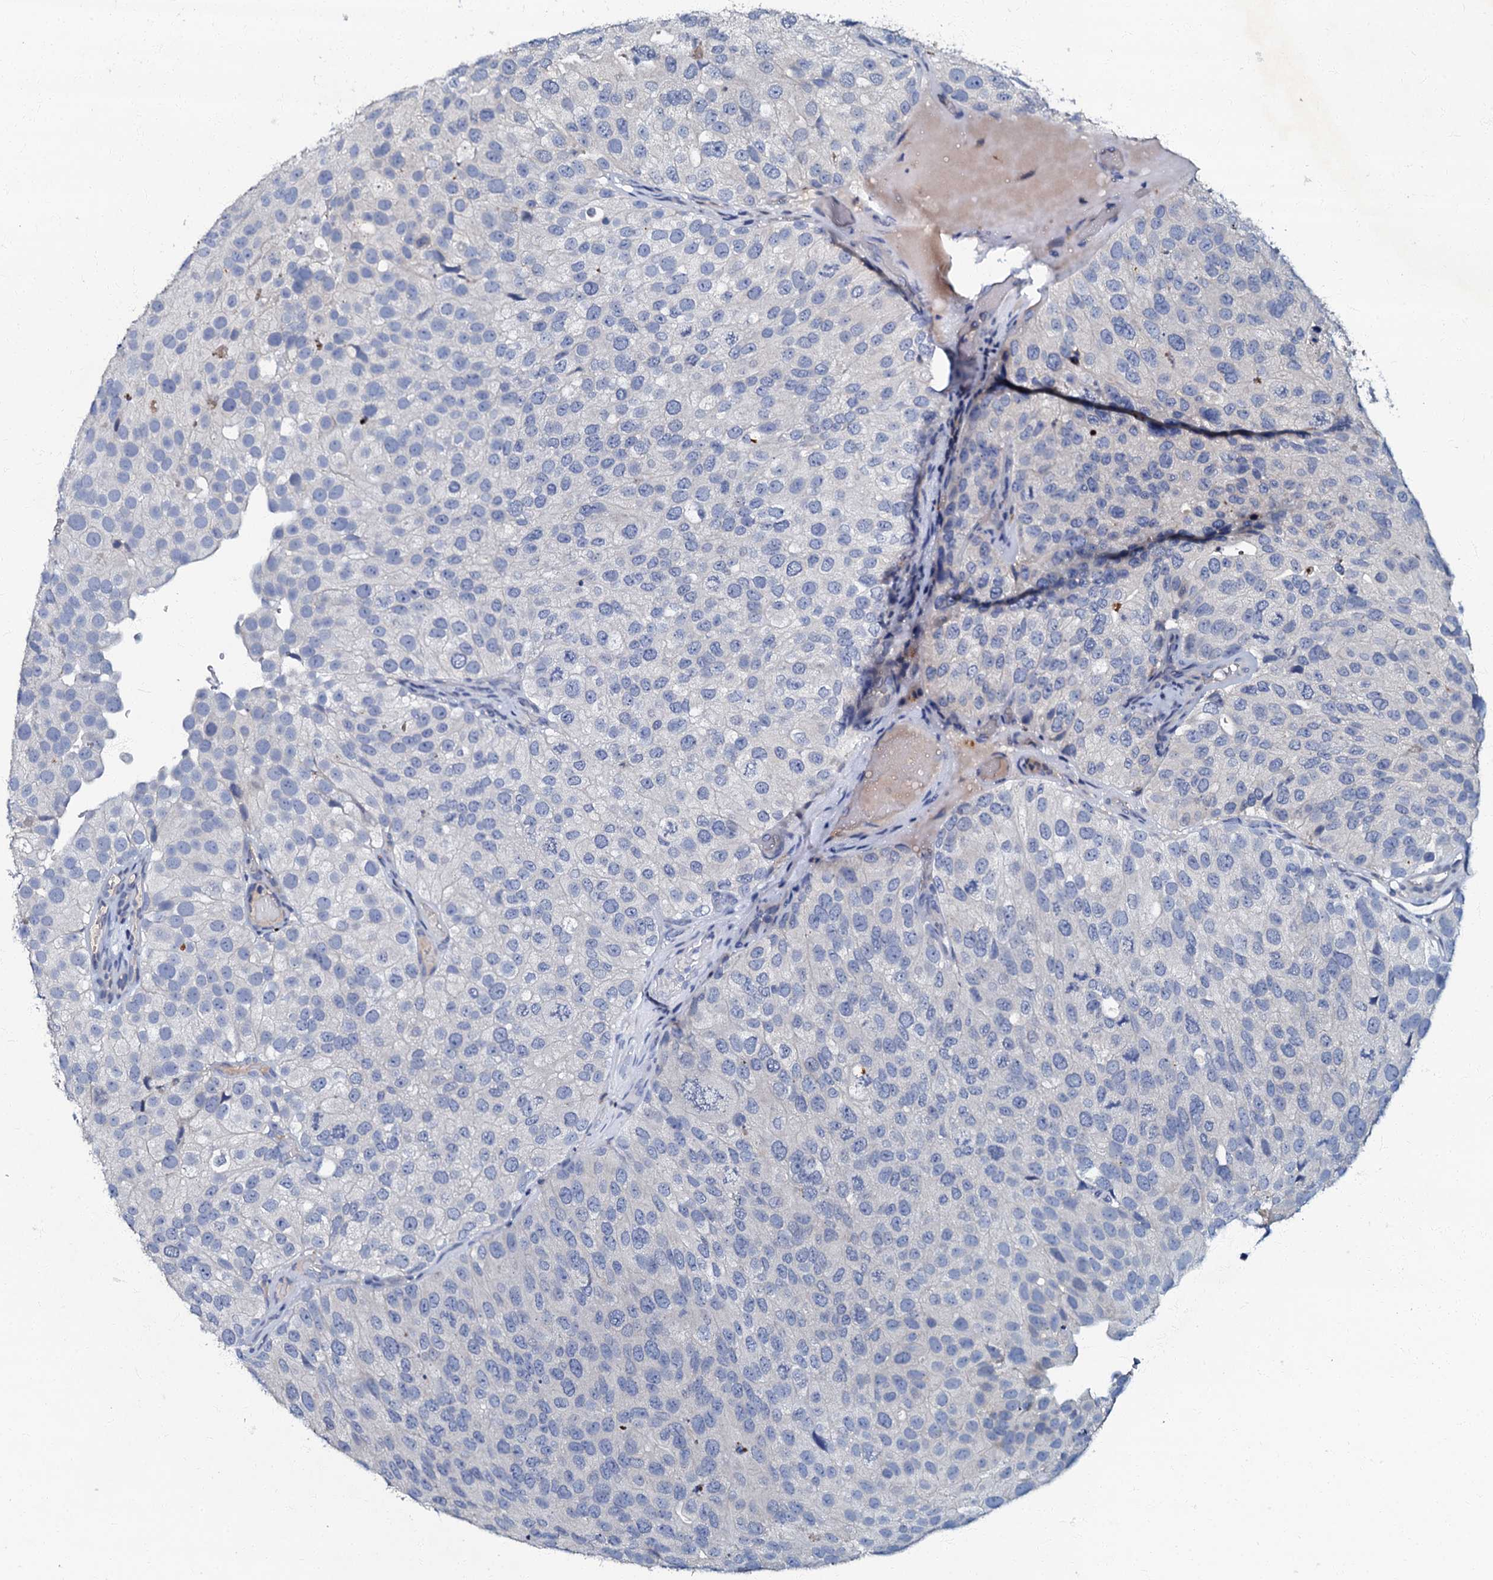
{"staining": {"intensity": "negative", "quantity": "none", "location": "none"}, "tissue": "urothelial cancer", "cell_type": "Tumor cells", "image_type": "cancer", "snomed": [{"axis": "morphology", "description": "Urothelial carcinoma, Low grade"}, {"axis": "topography", "description": "Urinary bladder"}], "caption": "Photomicrograph shows no protein expression in tumor cells of urothelial cancer tissue.", "gene": "OLAH", "patient": {"sex": "male", "age": 78}}